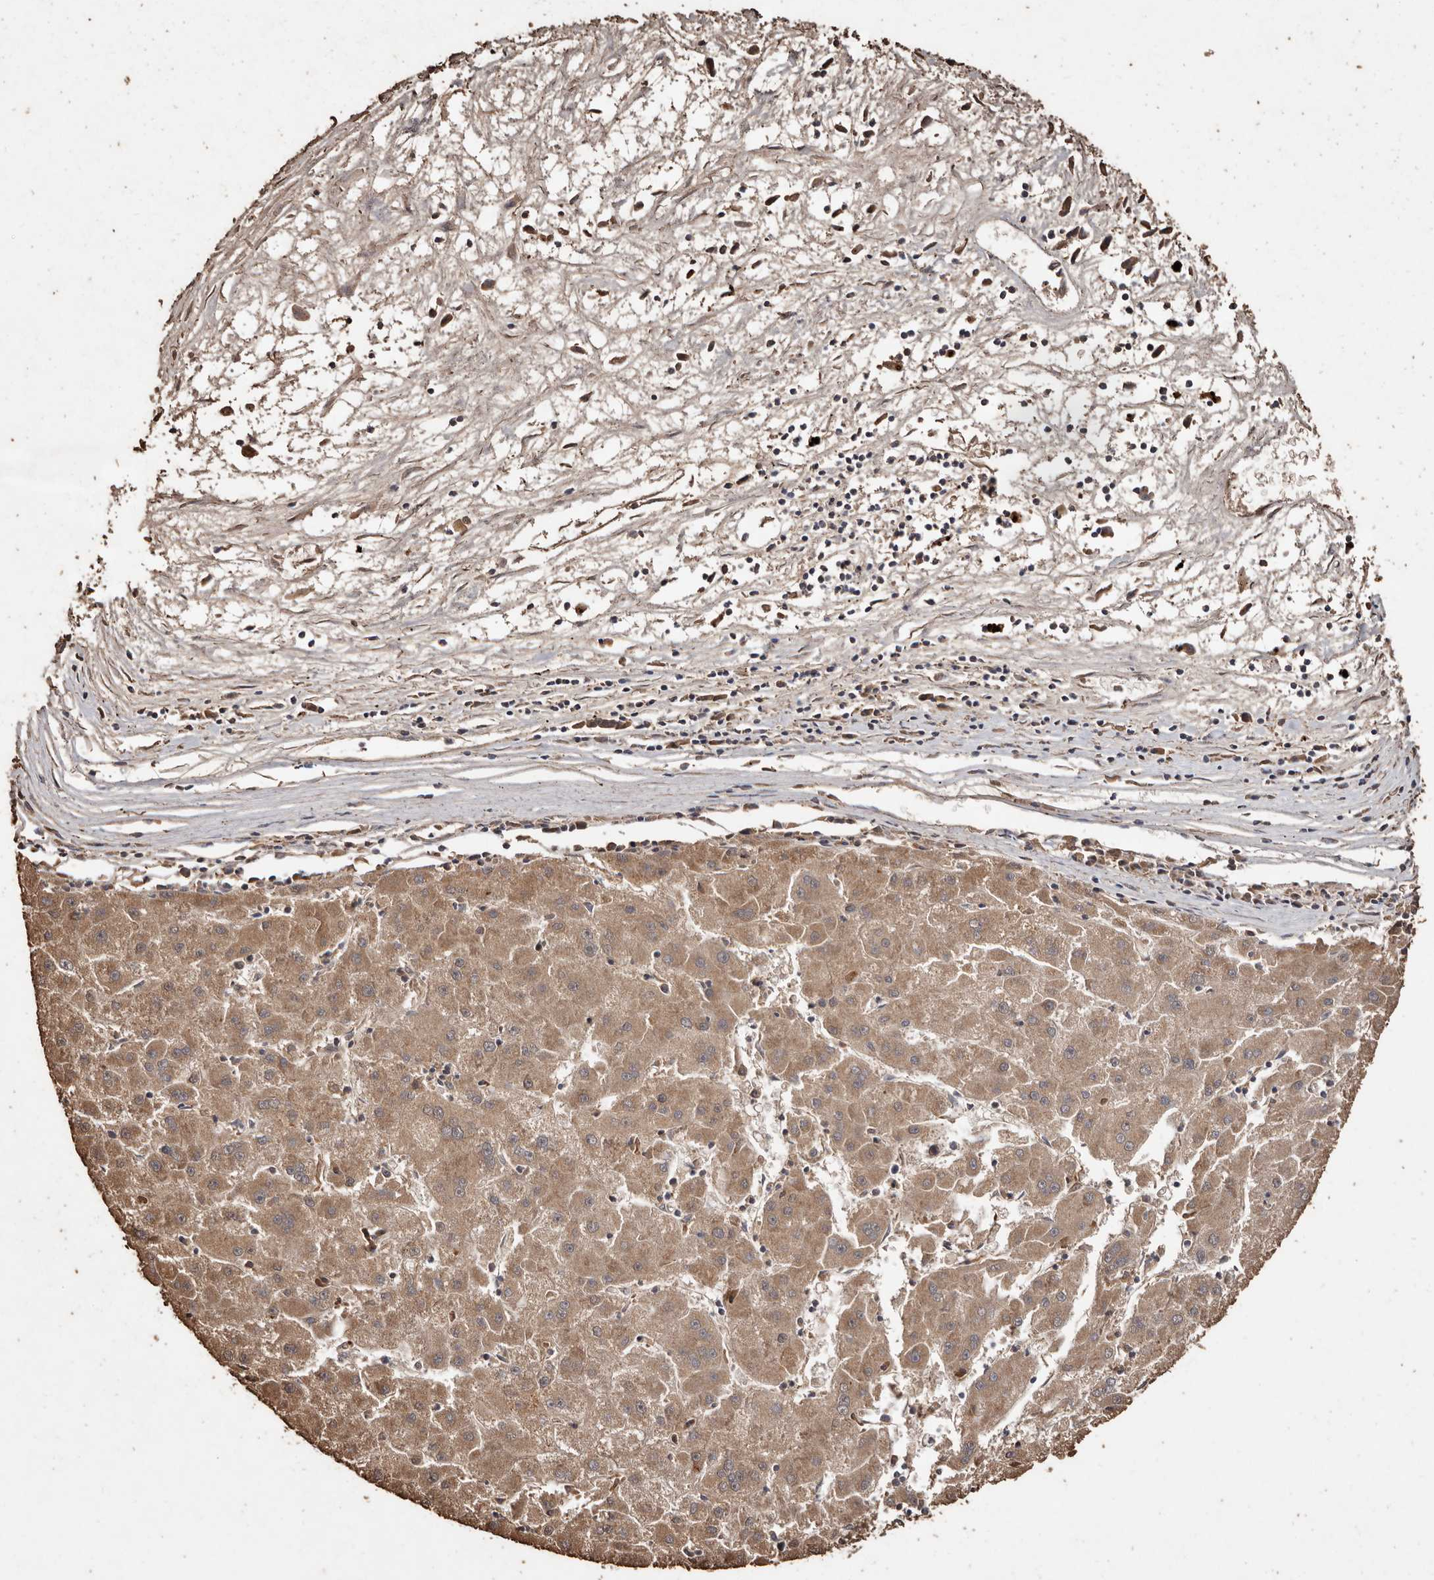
{"staining": {"intensity": "moderate", "quantity": ">75%", "location": "cytoplasmic/membranous"}, "tissue": "liver cancer", "cell_type": "Tumor cells", "image_type": "cancer", "snomed": [{"axis": "morphology", "description": "Carcinoma, Hepatocellular, NOS"}, {"axis": "topography", "description": "Liver"}], "caption": "Immunohistochemical staining of liver hepatocellular carcinoma demonstrates moderate cytoplasmic/membranous protein positivity in approximately >75% of tumor cells.", "gene": "PKDCC", "patient": {"sex": "male", "age": 72}}